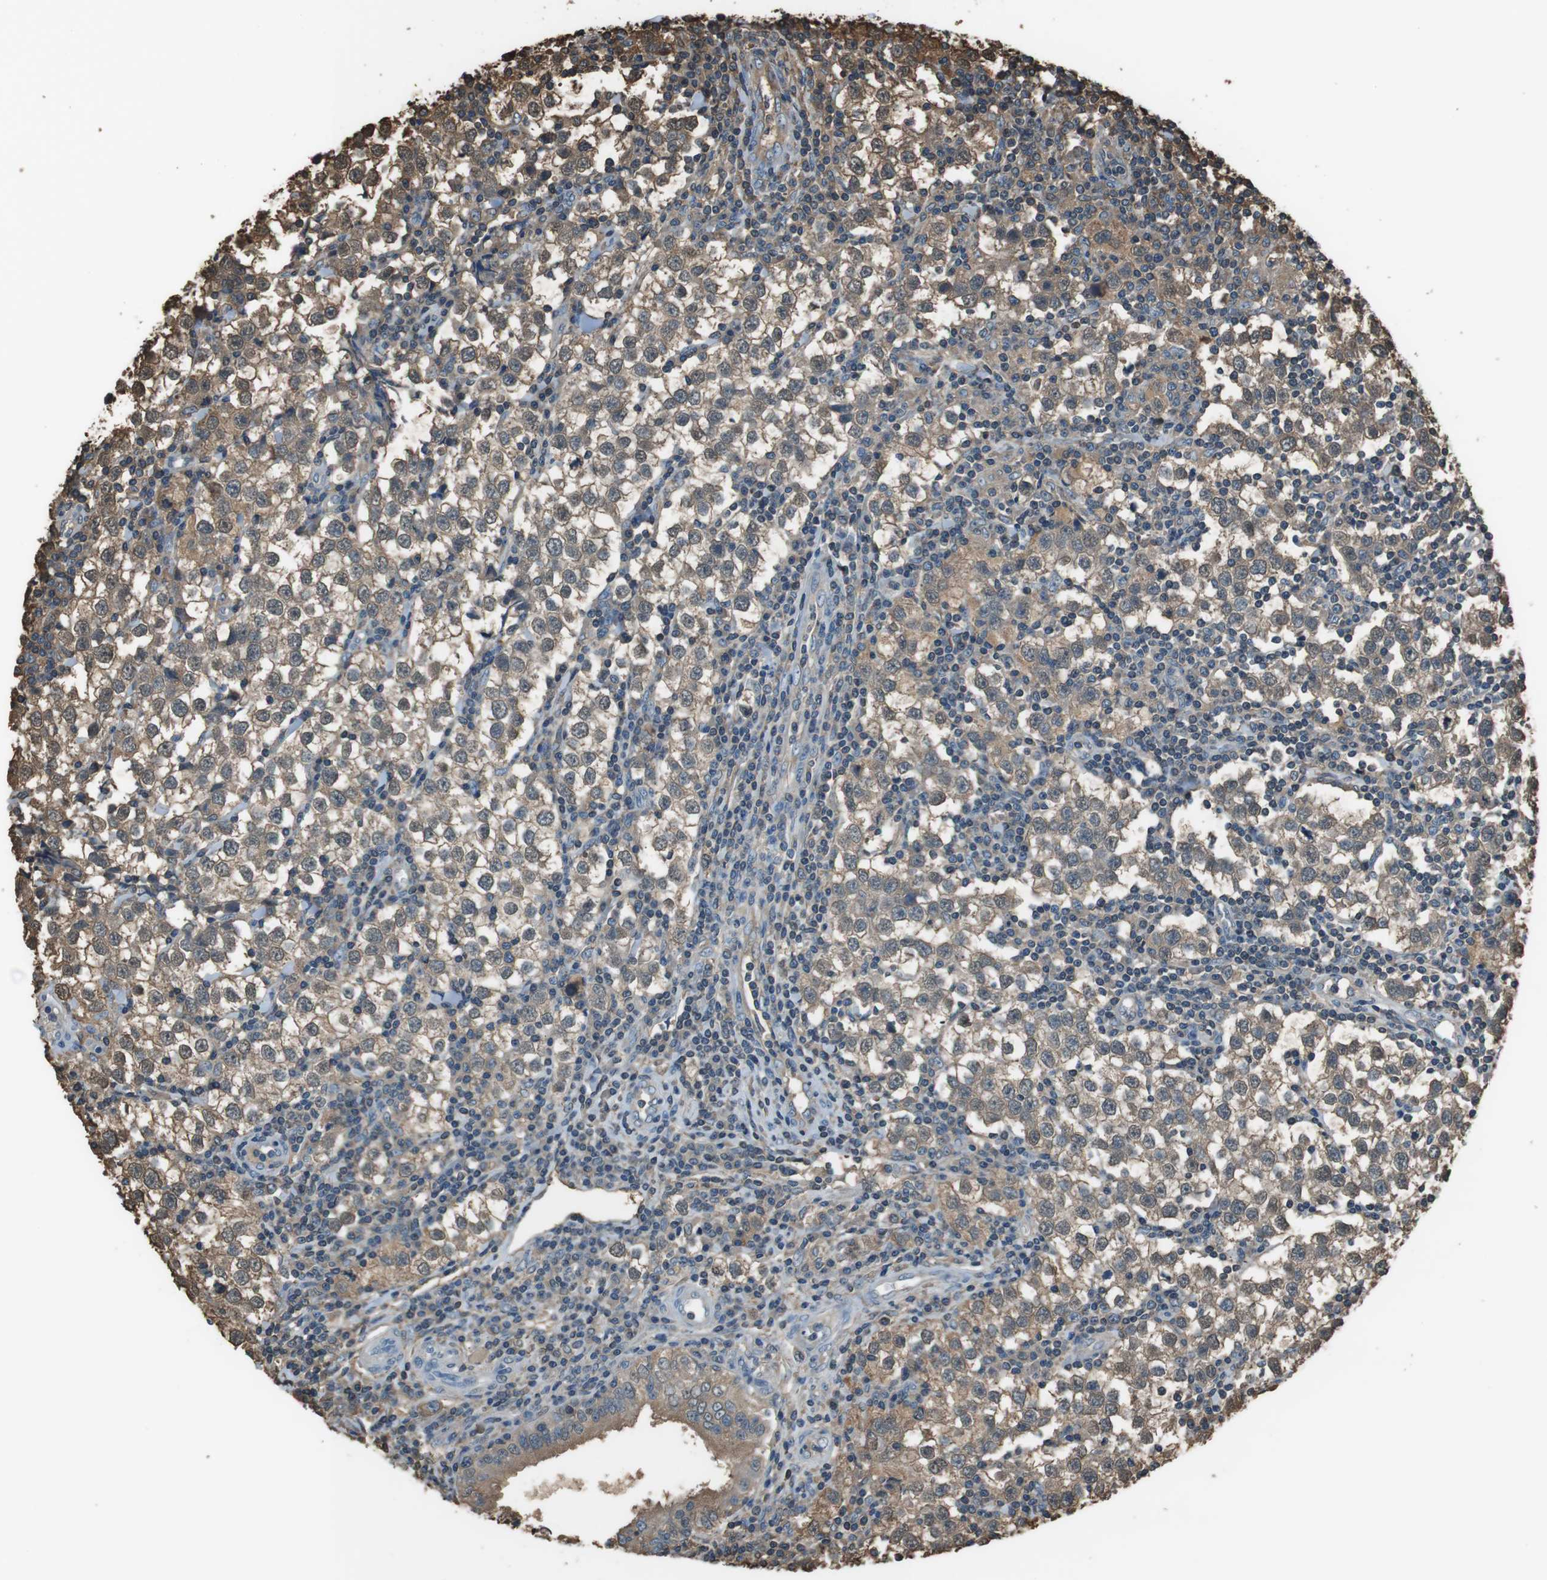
{"staining": {"intensity": "weak", "quantity": ">75%", "location": "cytoplasmic/membranous"}, "tissue": "testis cancer", "cell_type": "Tumor cells", "image_type": "cancer", "snomed": [{"axis": "morphology", "description": "Seminoma, NOS"}, {"axis": "morphology", "description": "Carcinoma, Embryonal, NOS"}, {"axis": "topography", "description": "Testis"}], "caption": "The photomicrograph demonstrates immunohistochemical staining of seminoma (testis). There is weak cytoplasmic/membranous positivity is appreciated in approximately >75% of tumor cells.", "gene": "TWSG1", "patient": {"sex": "male", "age": 36}}